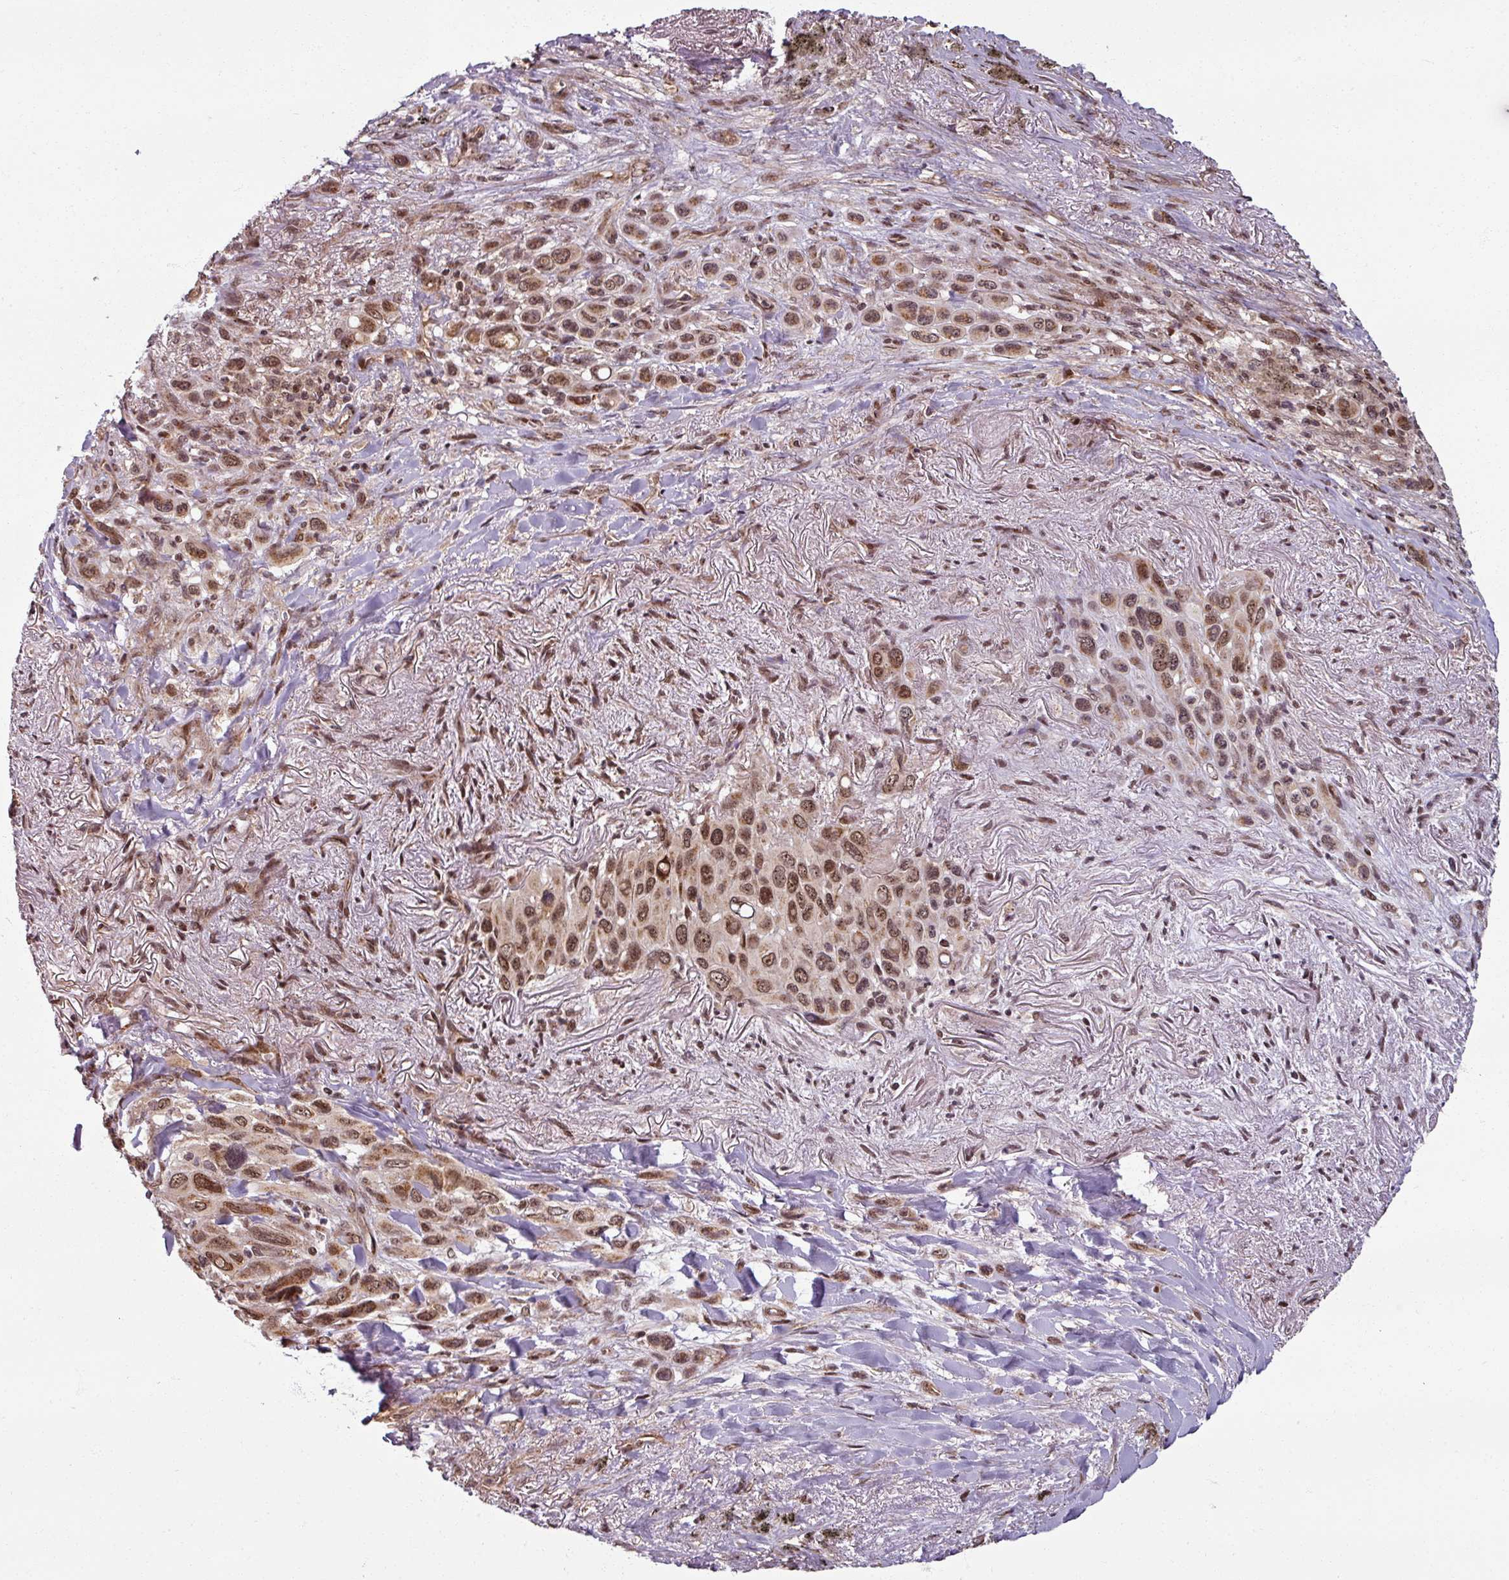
{"staining": {"intensity": "moderate", "quantity": ">75%", "location": "nuclear"}, "tissue": "melanoma", "cell_type": "Tumor cells", "image_type": "cancer", "snomed": [{"axis": "morphology", "description": "Malignant melanoma, Metastatic site"}, {"axis": "topography", "description": "Lung"}], "caption": "There is medium levels of moderate nuclear positivity in tumor cells of malignant melanoma (metastatic site), as demonstrated by immunohistochemical staining (brown color).", "gene": "SWI5", "patient": {"sex": "male", "age": 48}}